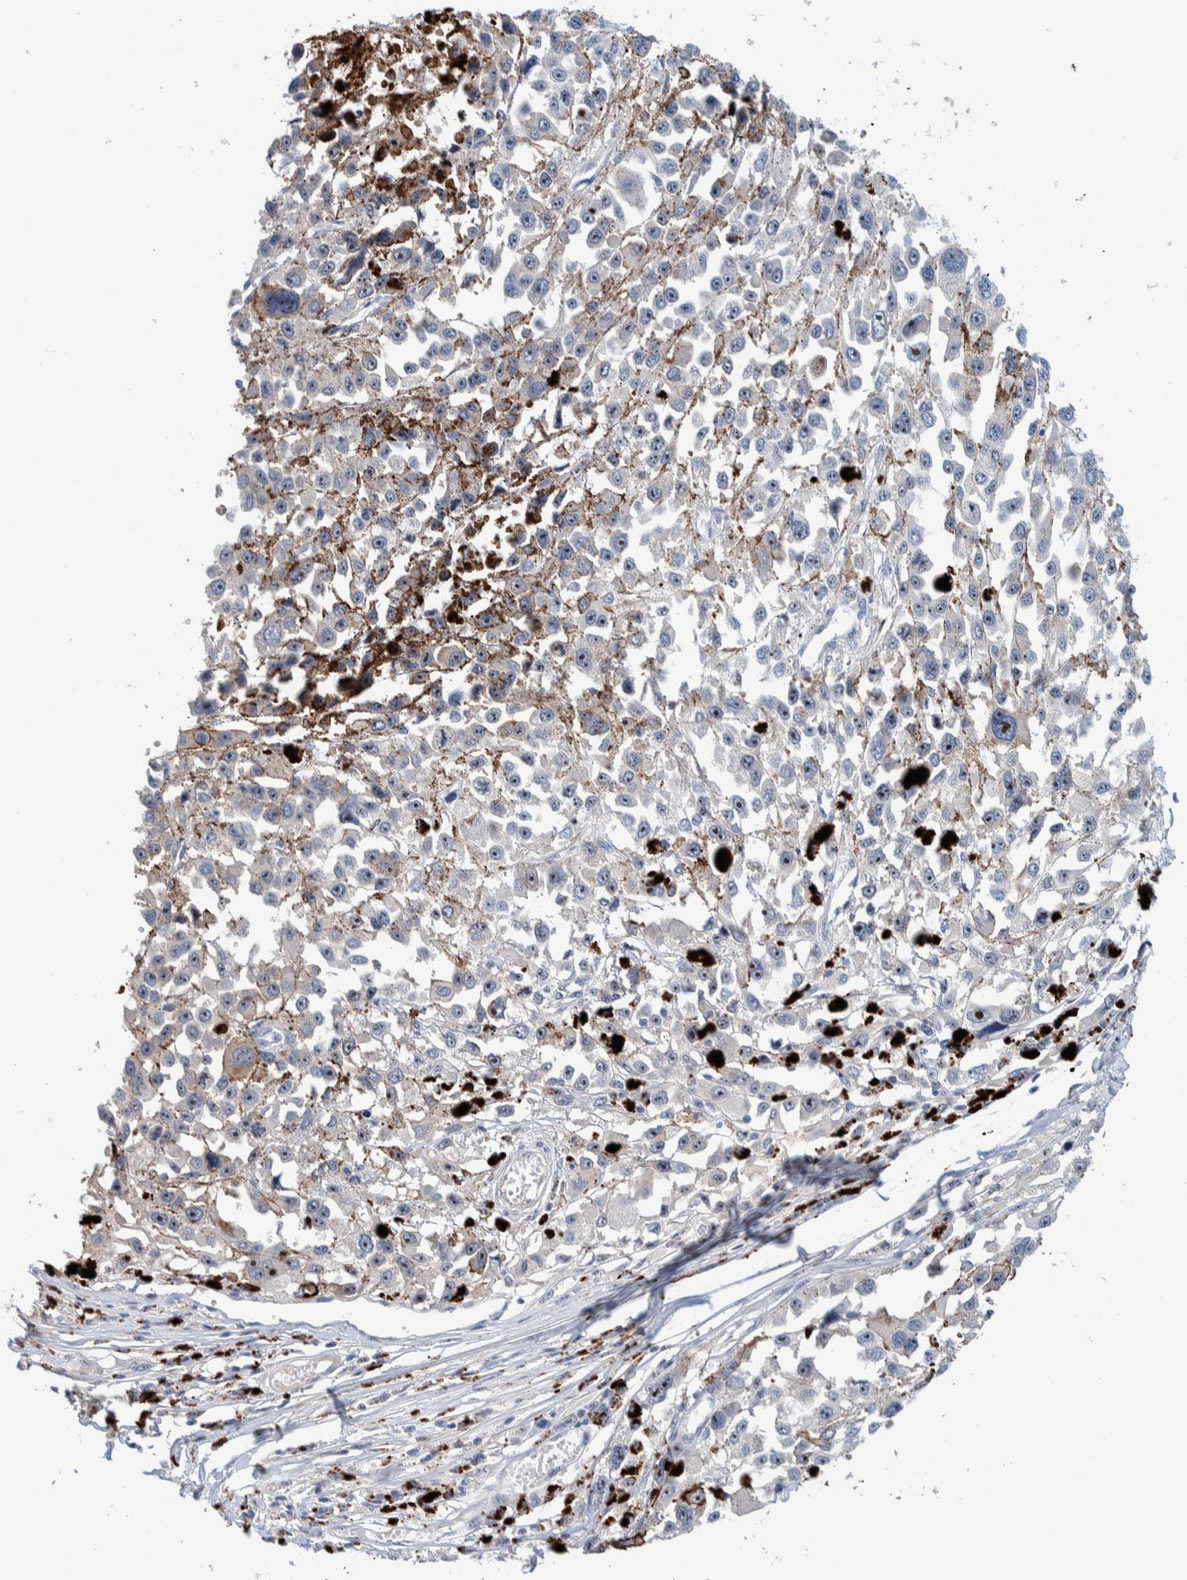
{"staining": {"intensity": "moderate", "quantity": "<25%", "location": "nuclear"}, "tissue": "melanoma", "cell_type": "Tumor cells", "image_type": "cancer", "snomed": [{"axis": "morphology", "description": "Malignant melanoma, Metastatic site"}, {"axis": "topography", "description": "Lymph node"}], "caption": "A brown stain labels moderate nuclear staining of a protein in malignant melanoma (metastatic site) tumor cells. The protein of interest is shown in brown color, while the nuclei are stained blue.", "gene": "NOL11", "patient": {"sex": "male", "age": 59}}